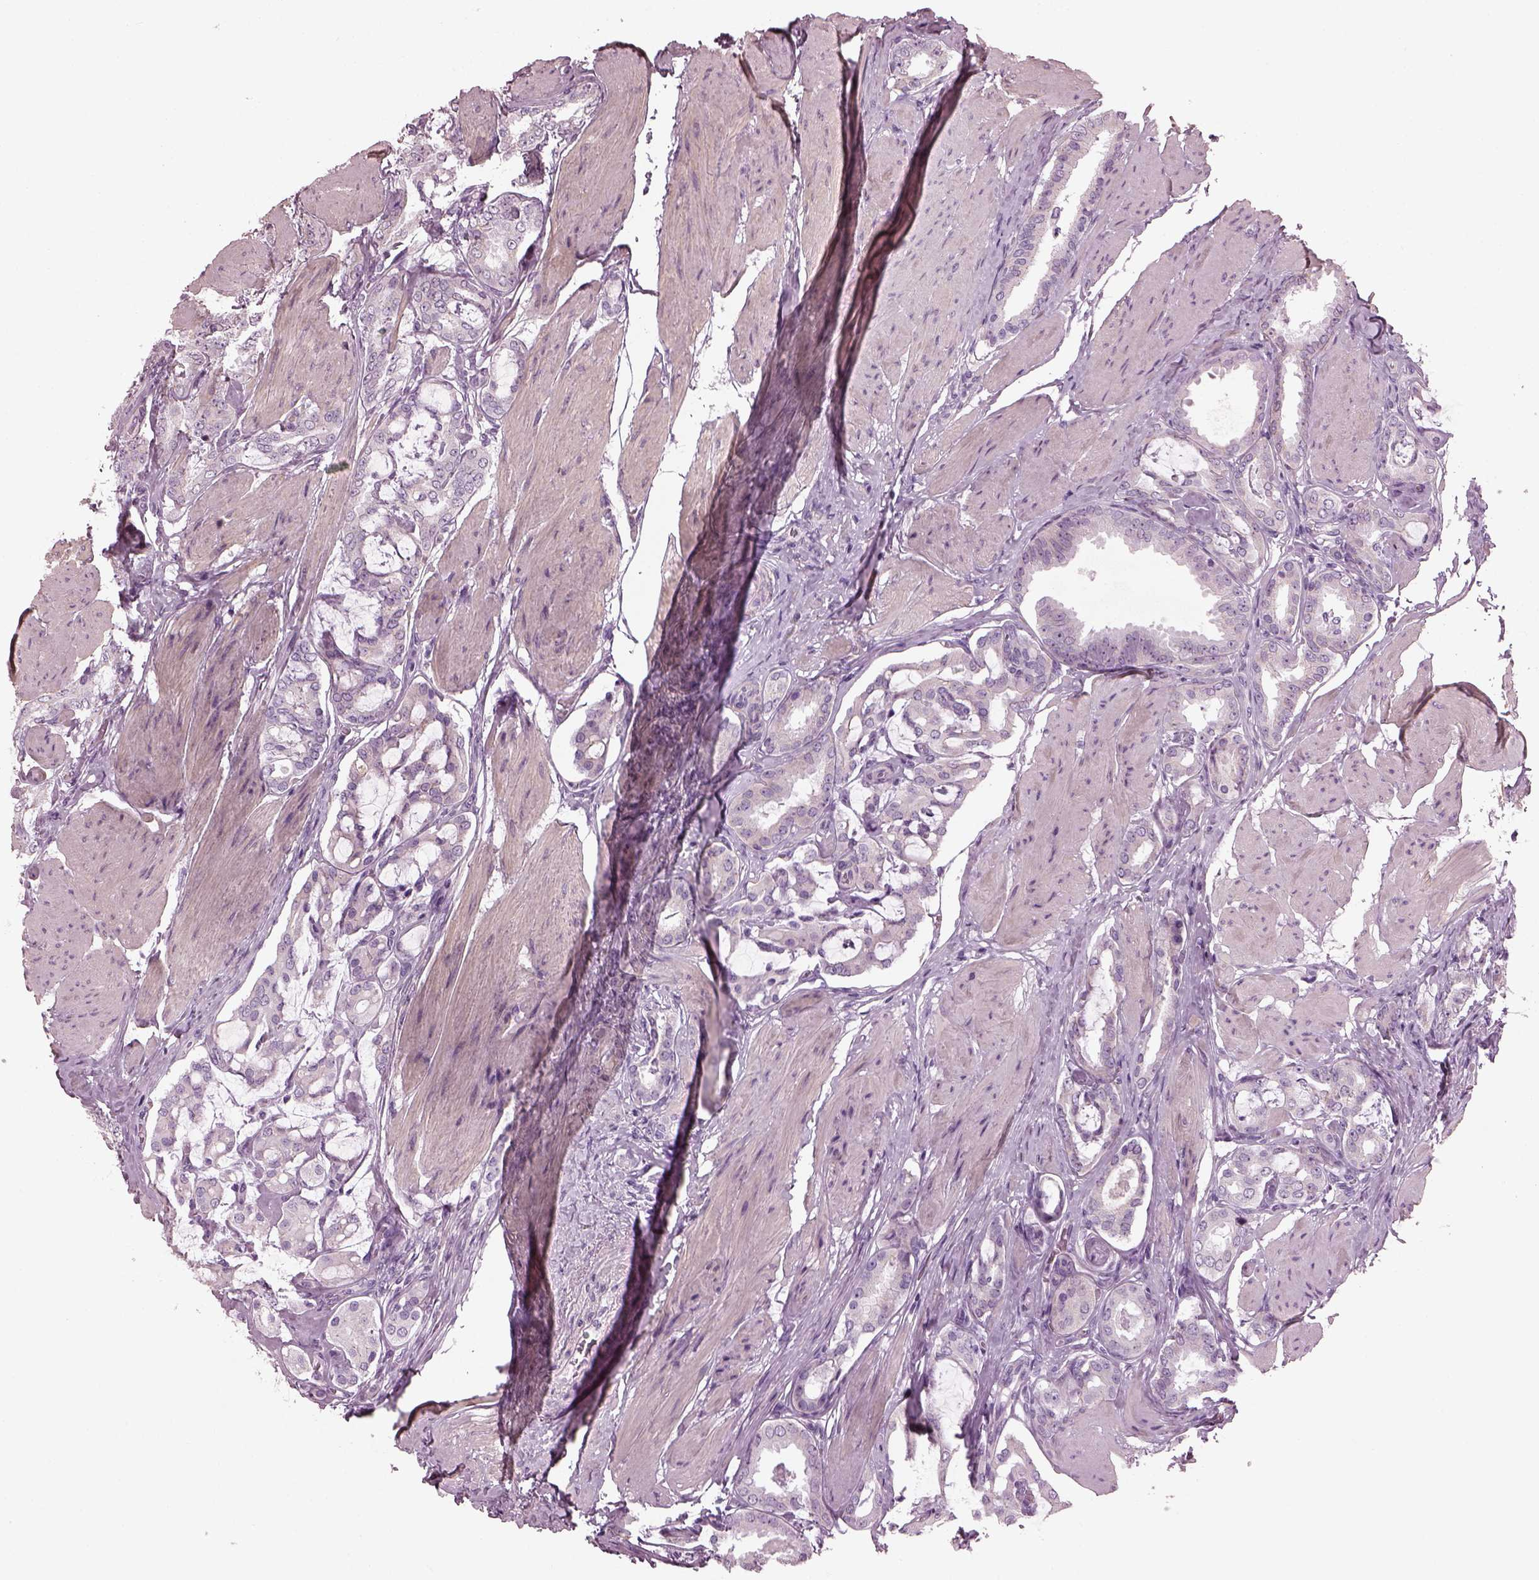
{"staining": {"intensity": "negative", "quantity": "none", "location": "none"}, "tissue": "prostate cancer", "cell_type": "Tumor cells", "image_type": "cancer", "snomed": [{"axis": "morphology", "description": "Adenocarcinoma, High grade"}, {"axis": "topography", "description": "Prostate"}], "caption": "Immunohistochemical staining of human prostate adenocarcinoma (high-grade) reveals no significant expression in tumor cells.", "gene": "BFSP1", "patient": {"sex": "male", "age": 63}}